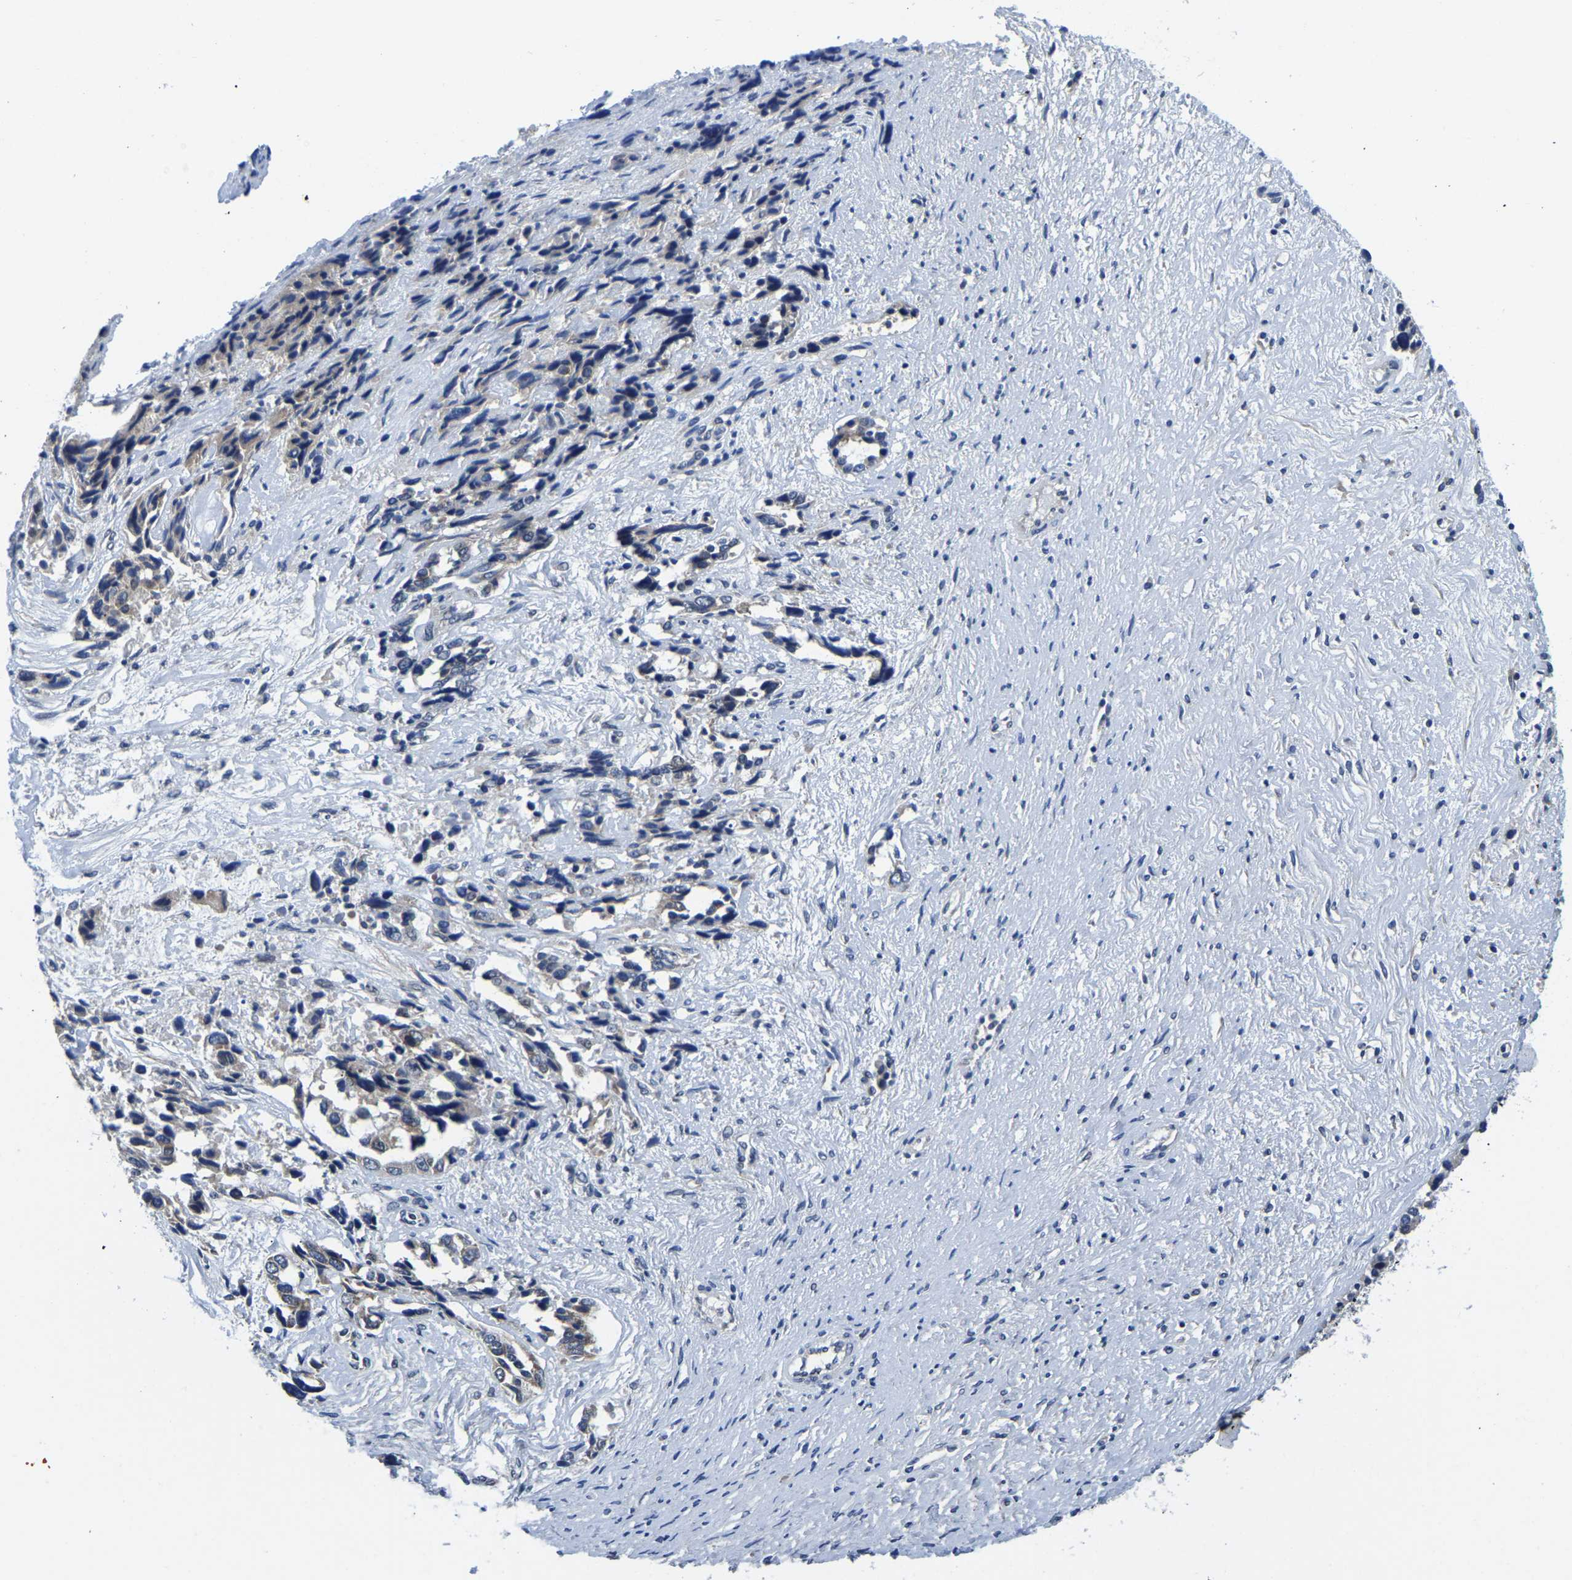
{"staining": {"intensity": "negative", "quantity": "none", "location": "none"}, "tissue": "ovarian cancer", "cell_type": "Tumor cells", "image_type": "cancer", "snomed": [{"axis": "morphology", "description": "Cystadenocarcinoma, serous, NOS"}, {"axis": "topography", "description": "Ovary"}], "caption": "Serous cystadenocarcinoma (ovarian) was stained to show a protein in brown. There is no significant positivity in tumor cells.", "gene": "POLDIP3", "patient": {"sex": "female", "age": 44}}